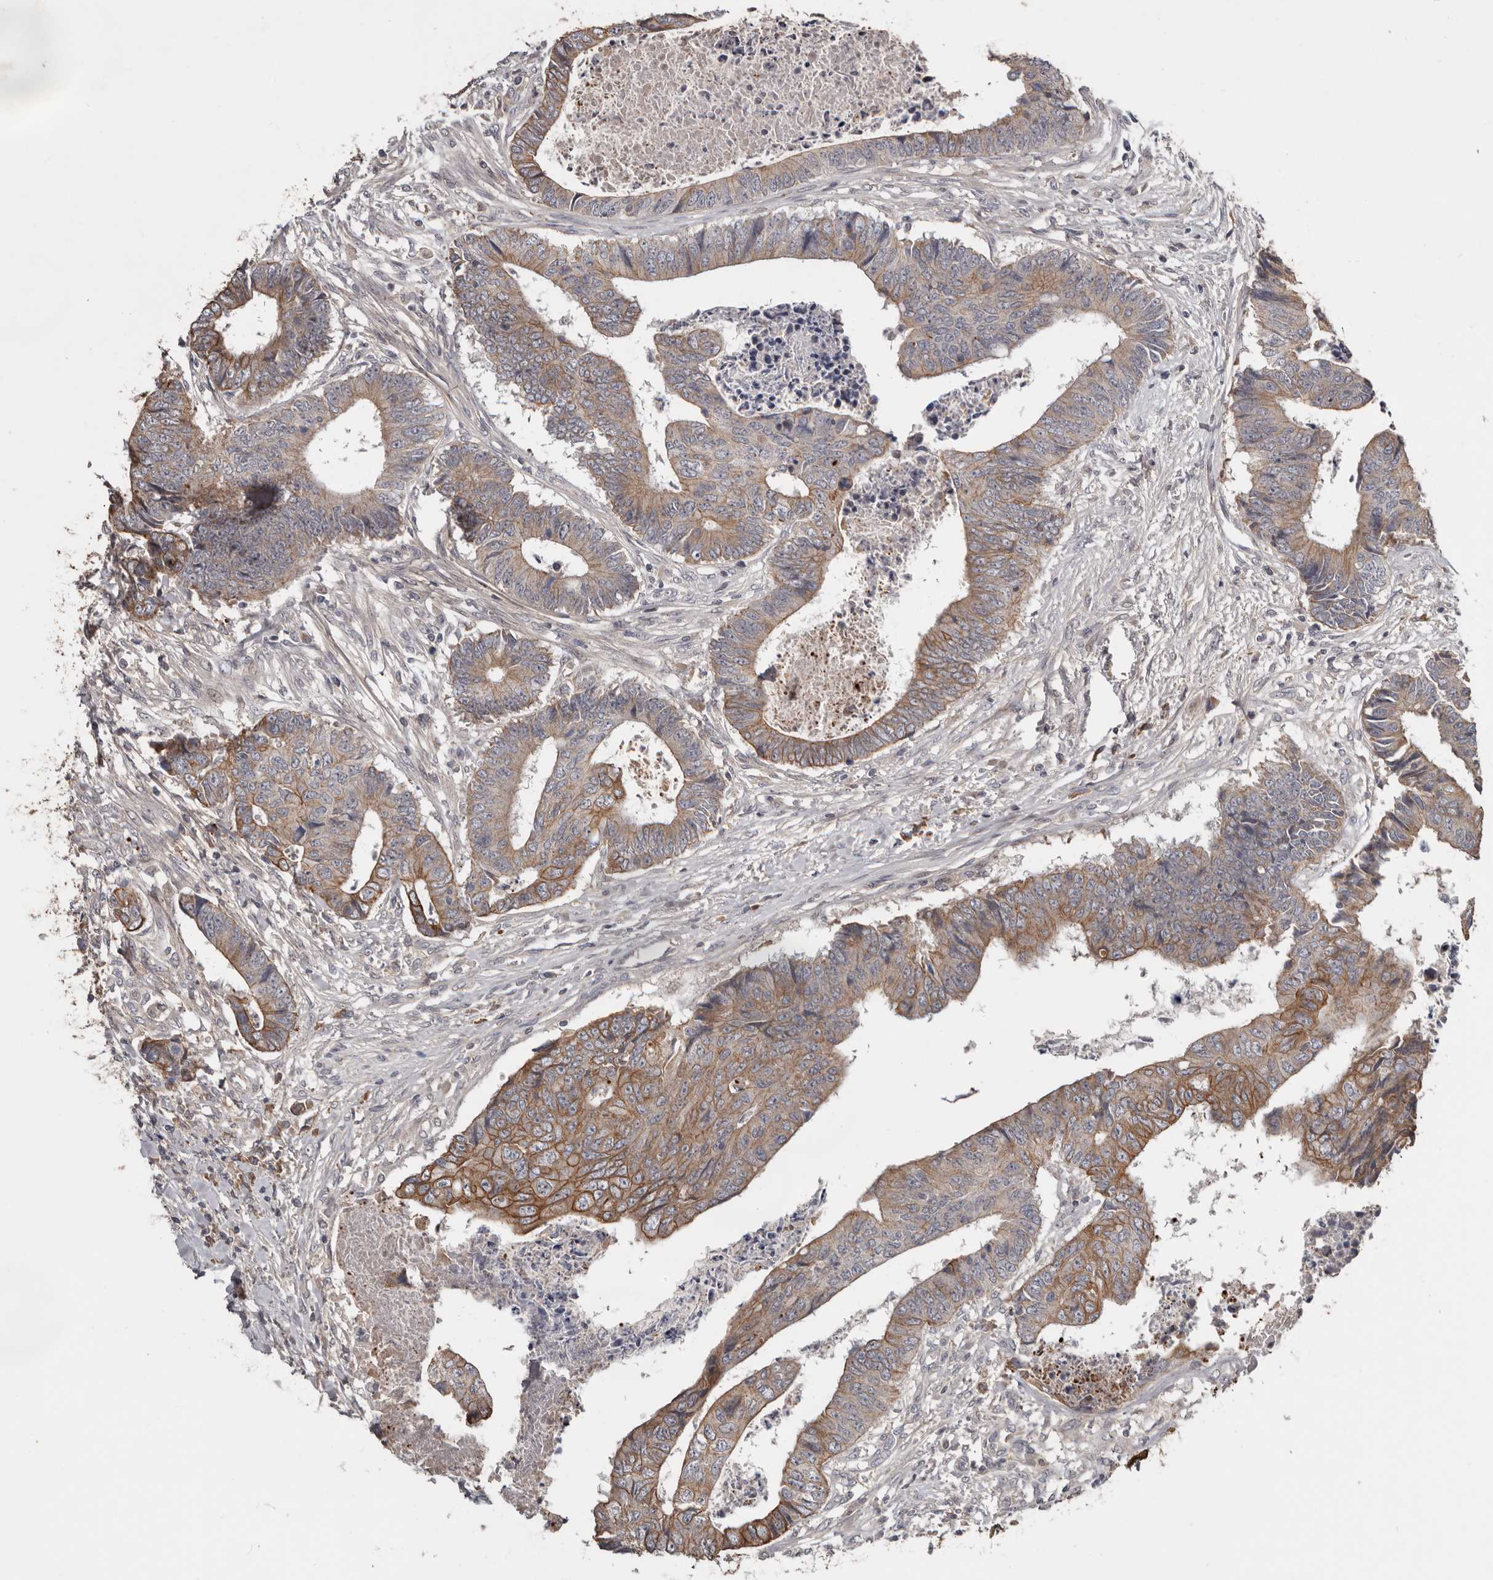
{"staining": {"intensity": "moderate", "quantity": "25%-75%", "location": "cytoplasmic/membranous"}, "tissue": "colorectal cancer", "cell_type": "Tumor cells", "image_type": "cancer", "snomed": [{"axis": "morphology", "description": "Adenocarcinoma, NOS"}, {"axis": "topography", "description": "Rectum"}], "caption": "Protein expression by immunohistochemistry (IHC) exhibits moderate cytoplasmic/membranous staining in about 25%-75% of tumor cells in colorectal cancer. (Stains: DAB (3,3'-diaminobenzidine) in brown, nuclei in blue, Microscopy: brightfield microscopy at high magnification).", "gene": "NMUR1", "patient": {"sex": "male", "age": 84}}